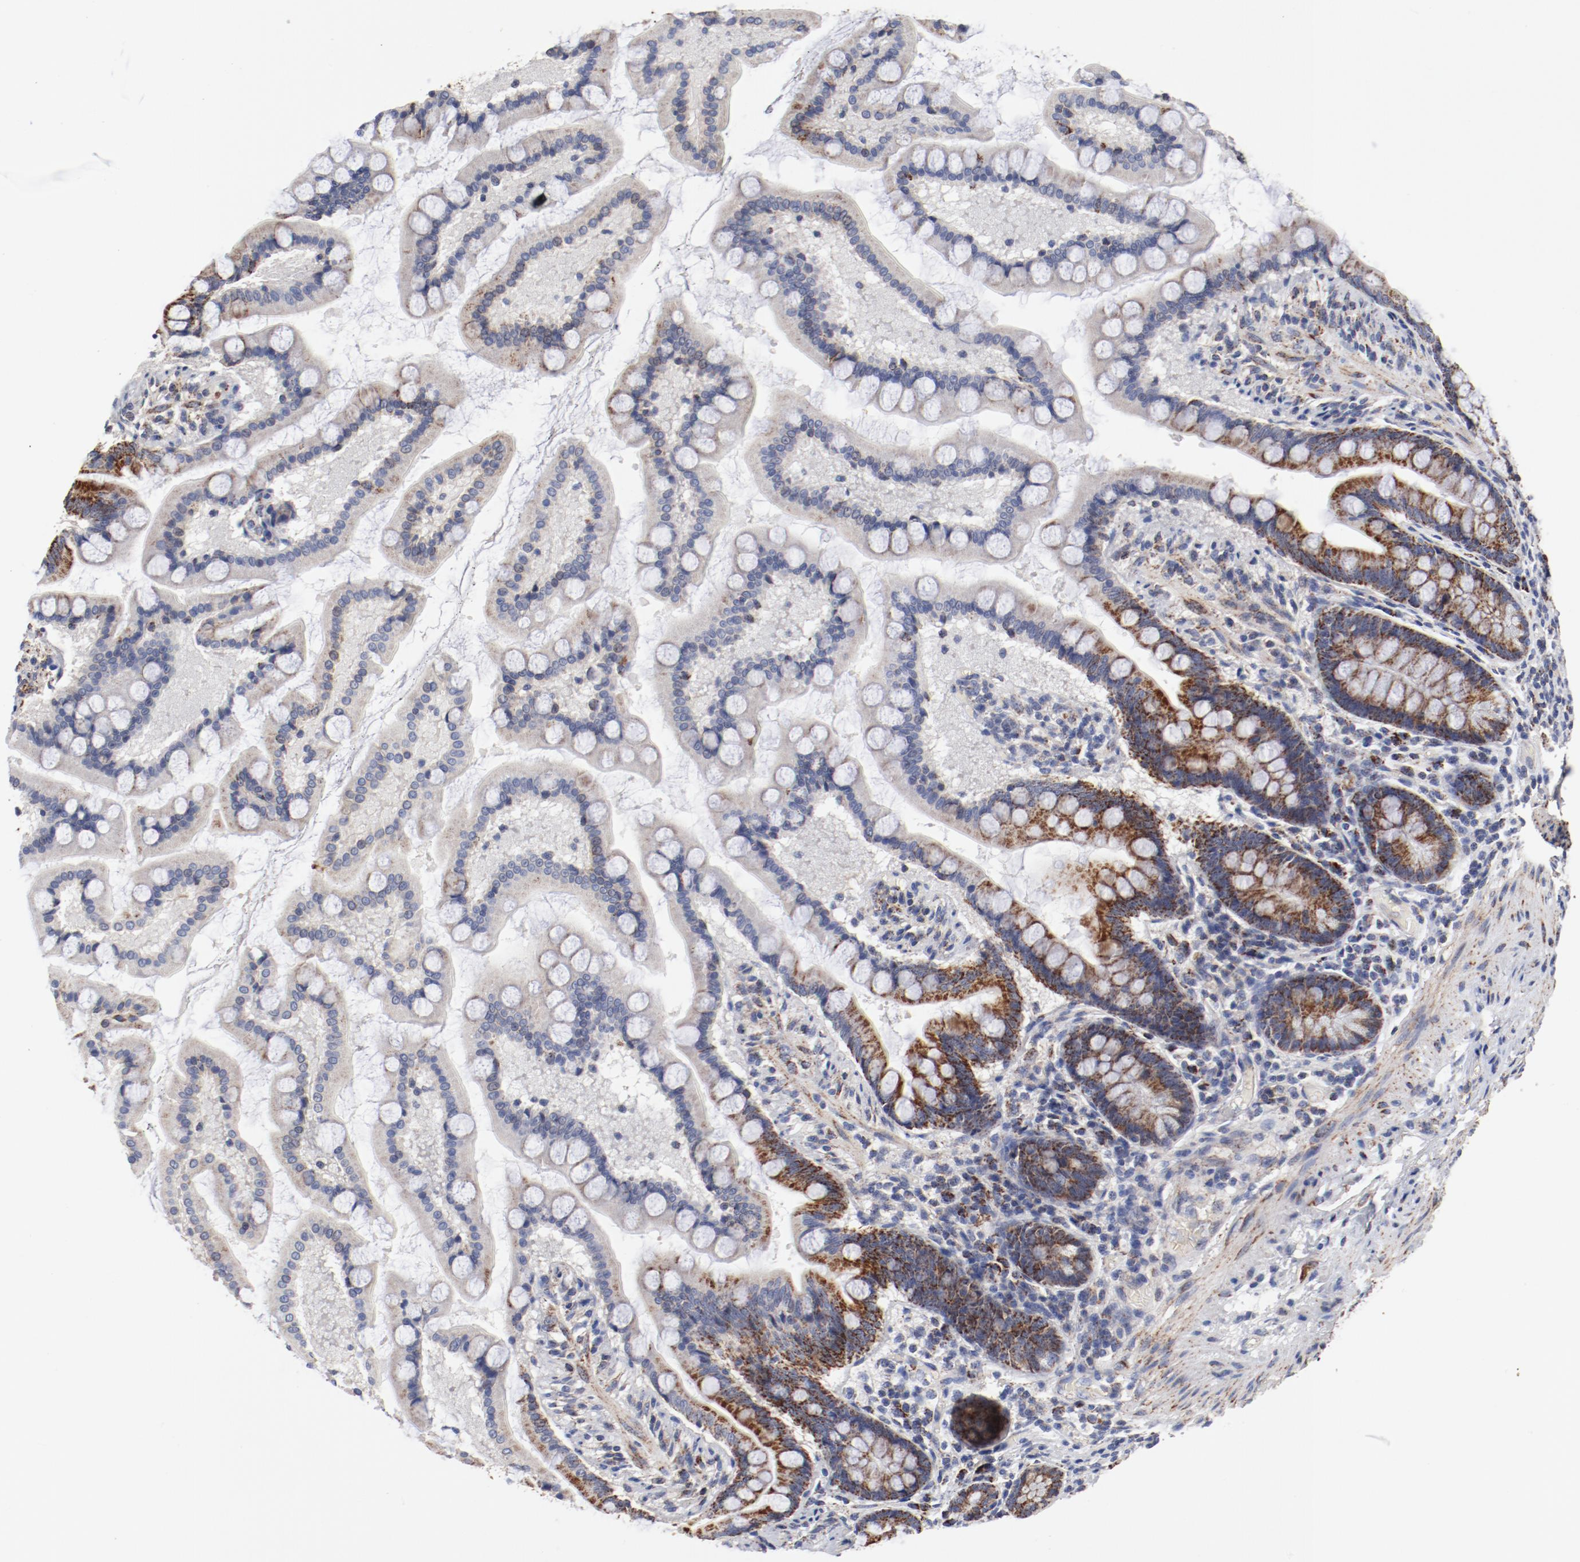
{"staining": {"intensity": "strong", "quantity": "25%-75%", "location": "cytoplasmic/membranous"}, "tissue": "small intestine", "cell_type": "Glandular cells", "image_type": "normal", "snomed": [{"axis": "morphology", "description": "Normal tissue, NOS"}, {"axis": "topography", "description": "Small intestine"}], "caption": "Approximately 25%-75% of glandular cells in unremarkable human small intestine display strong cytoplasmic/membranous protein staining as visualized by brown immunohistochemical staining.", "gene": "NDUFV2", "patient": {"sex": "male", "age": 41}}